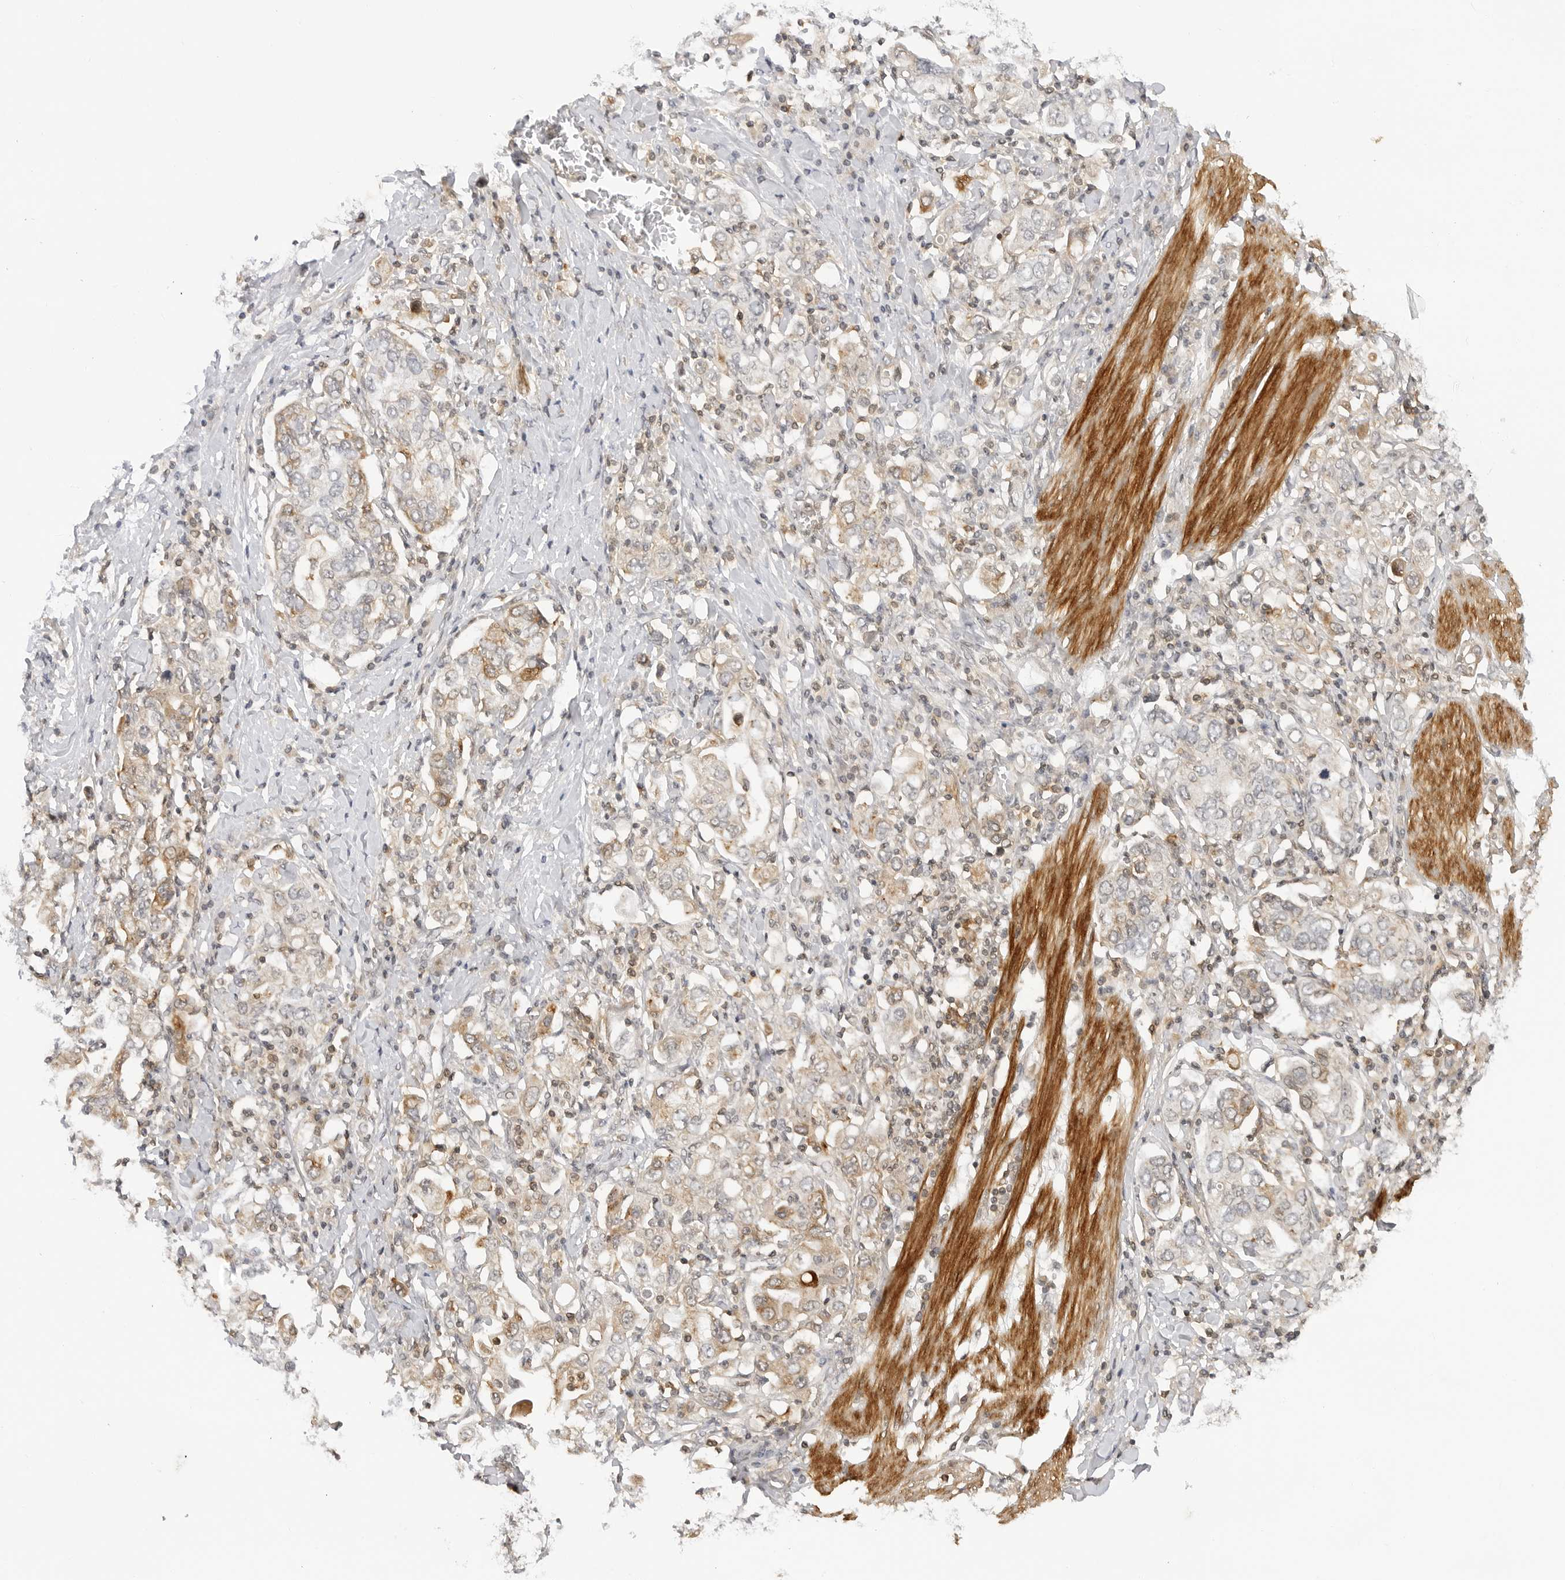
{"staining": {"intensity": "weak", "quantity": ">75%", "location": "cytoplasmic/membranous"}, "tissue": "stomach cancer", "cell_type": "Tumor cells", "image_type": "cancer", "snomed": [{"axis": "morphology", "description": "Adenocarcinoma, NOS"}, {"axis": "topography", "description": "Stomach, upper"}], "caption": "Human stomach adenocarcinoma stained with a brown dye shows weak cytoplasmic/membranous positive staining in approximately >75% of tumor cells.", "gene": "MAP2K5", "patient": {"sex": "male", "age": 62}}